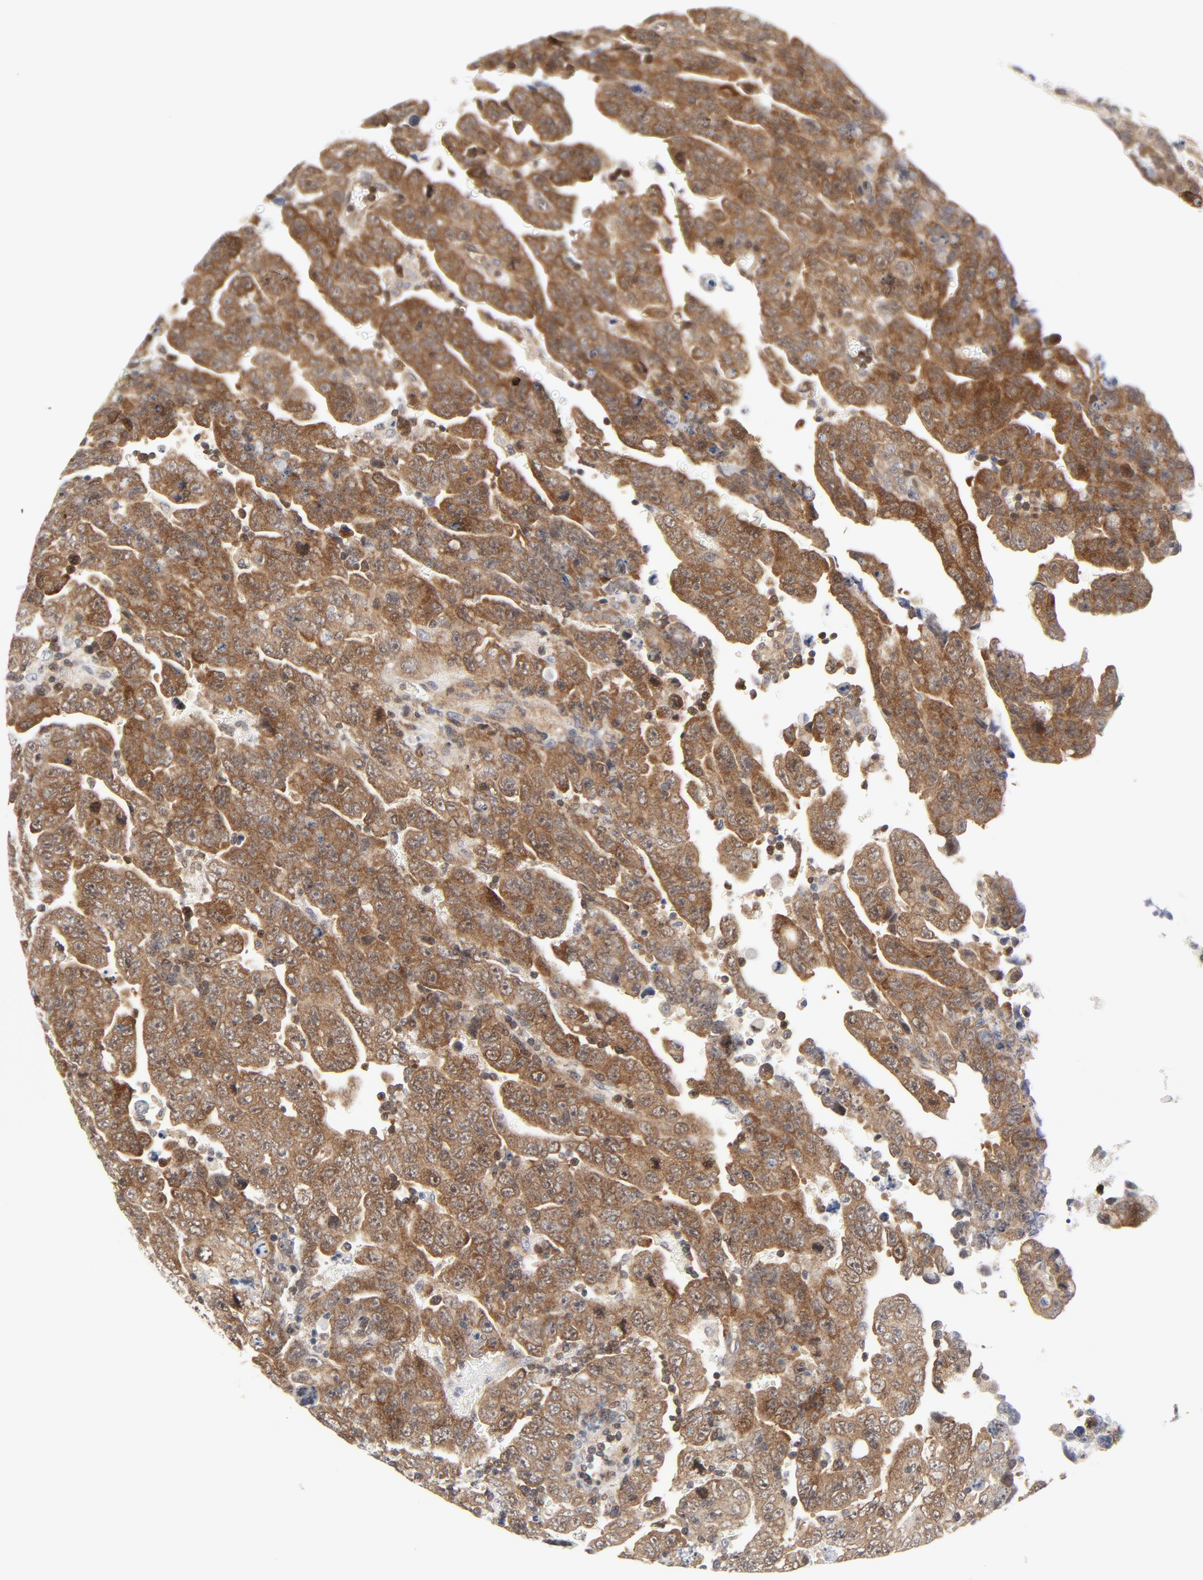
{"staining": {"intensity": "moderate", "quantity": ">75%", "location": "cytoplasmic/membranous,nuclear"}, "tissue": "testis cancer", "cell_type": "Tumor cells", "image_type": "cancer", "snomed": [{"axis": "morphology", "description": "Carcinoma, Embryonal, NOS"}, {"axis": "topography", "description": "Testis"}], "caption": "Approximately >75% of tumor cells in human embryonal carcinoma (testis) reveal moderate cytoplasmic/membranous and nuclear protein positivity as visualized by brown immunohistochemical staining.", "gene": "MAP2K7", "patient": {"sex": "male", "age": 28}}